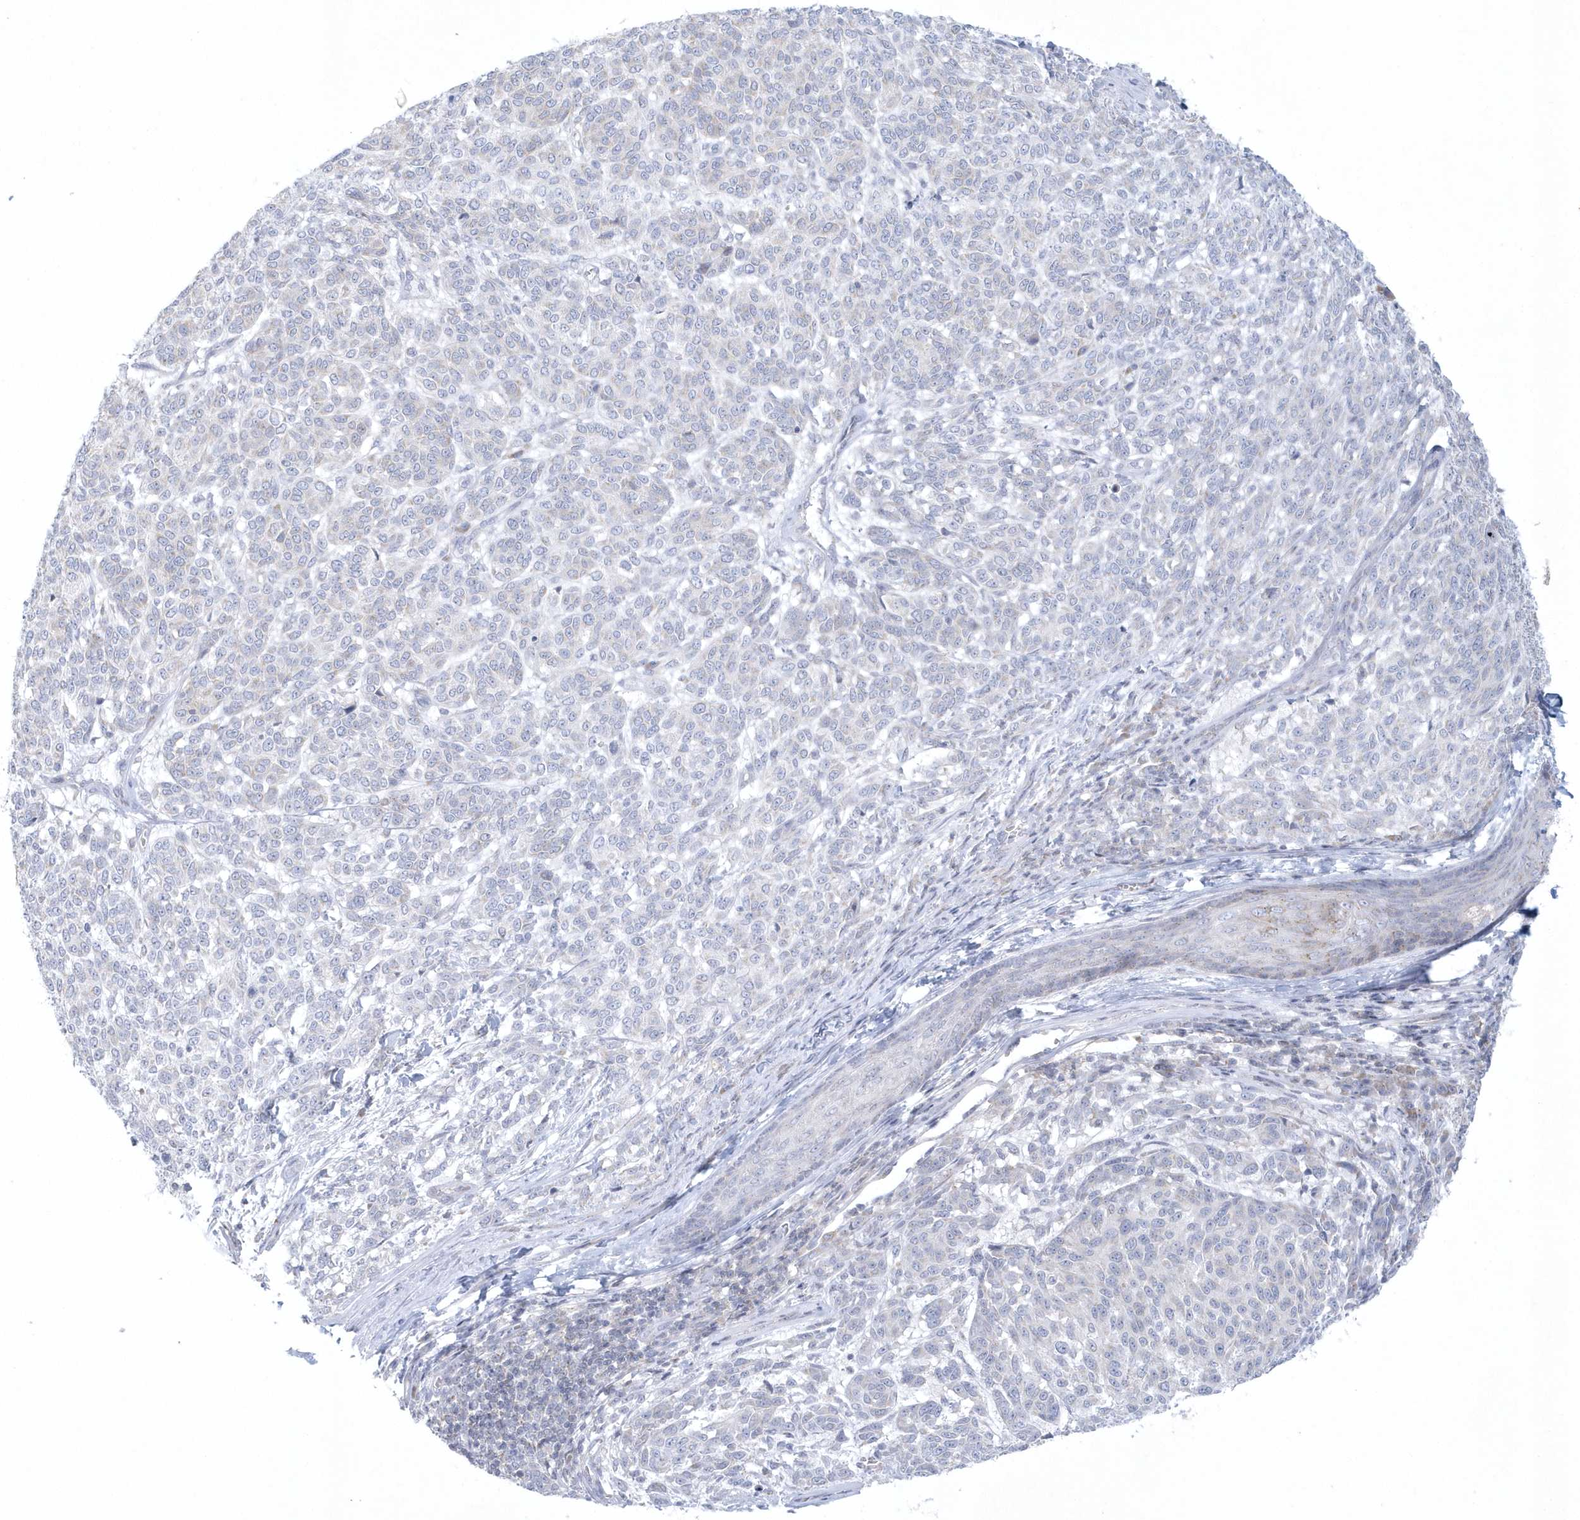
{"staining": {"intensity": "negative", "quantity": "none", "location": "none"}, "tissue": "melanoma", "cell_type": "Tumor cells", "image_type": "cancer", "snomed": [{"axis": "morphology", "description": "Malignant melanoma, NOS"}, {"axis": "topography", "description": "Skin"}], "caption": "The micrograph shows no staining of tumor cells in malignant melanoma.", "gene": "NIPAL1", "patient": {"sex": "male", "age": 49}}